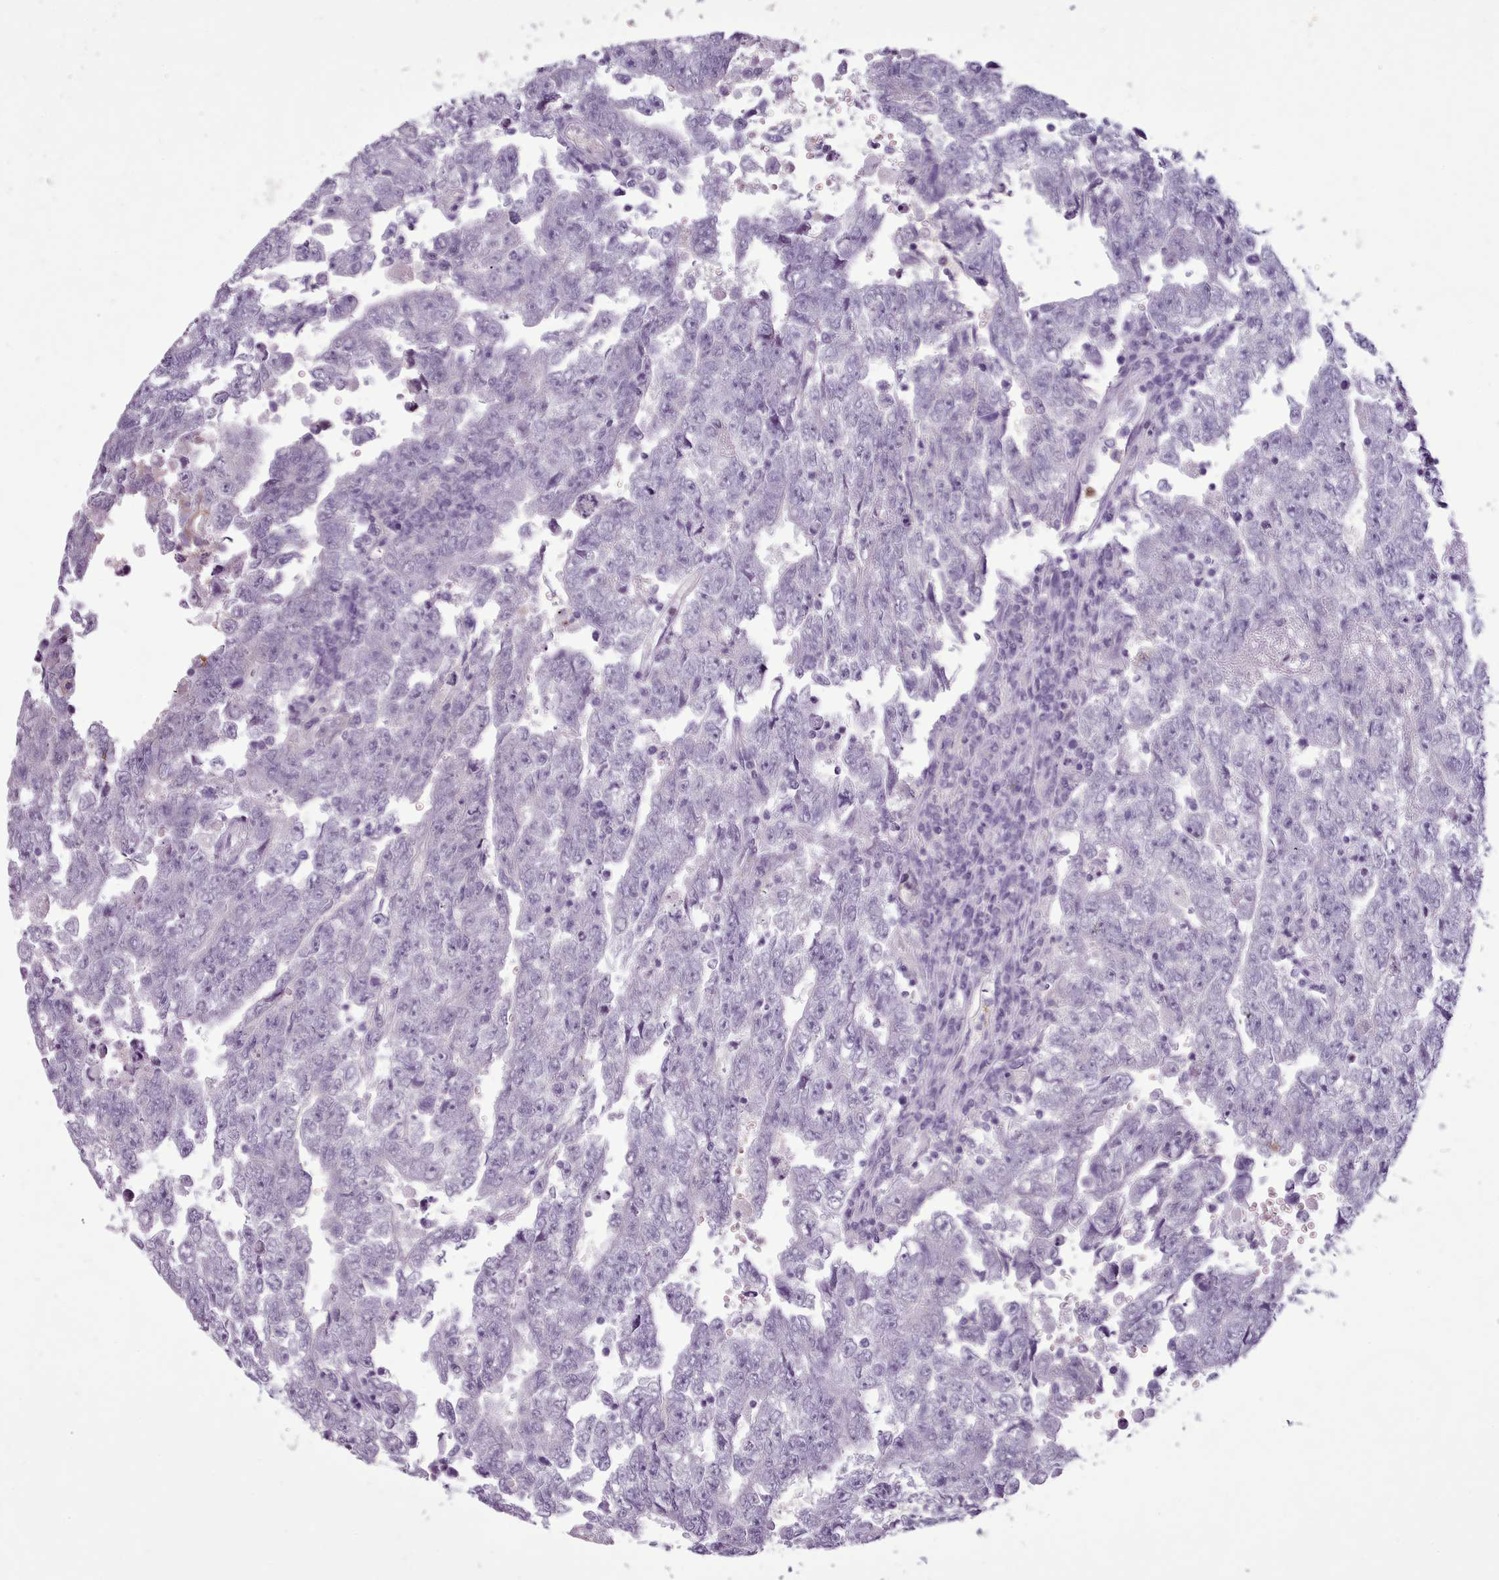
{"staining": {"intensity": "negative", "quantity": "none", "location": "none"}, "tissue": "testis cancer", "cell_type": "Tumor cells", "image_type": "cancer", "snomed": [{"axis": "morphology", "description": "Carcinoma, Embryonal, NOS"}, {"axis": "topography", "description": "Testis"}], "caption": "Tumor cells show no significant positivity in testis embryonal carcinoma.", "gene": "NDST2", "patient": {"sex": "male", "age": 25}}